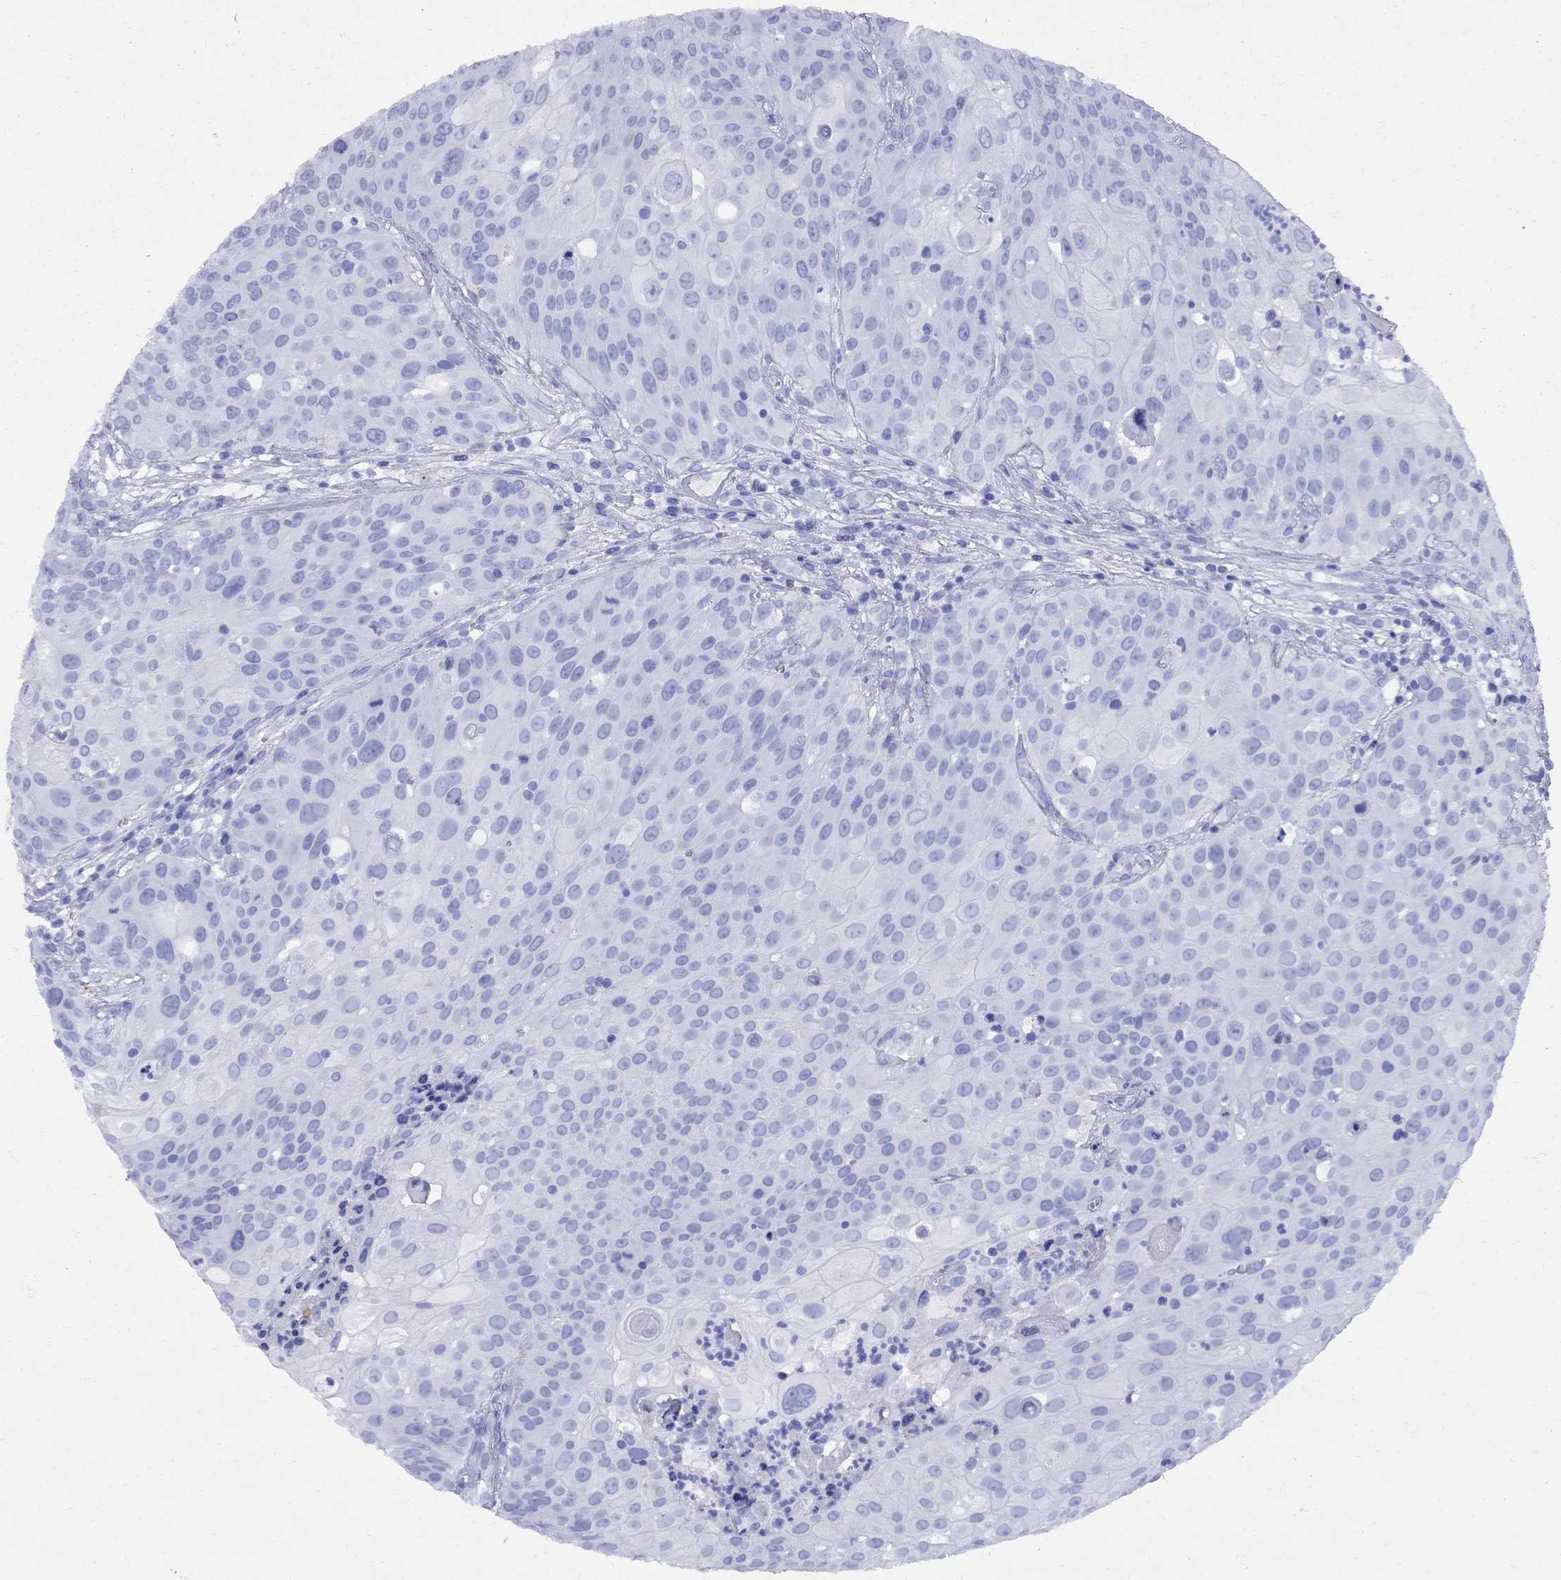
{"staining": {"intensity": "negative", "quantity": "none", "location": "none"}, "tissue": "urothelial cancer", "cell_type": "Tumor cells", "image_type": "cancer", "snomed": [{"axis": "morphology", "description": "Urothelial carcinoma, High grade"}, {"axis": "topography", "description": "Urinary bladder"}], "caption": "DAB (3,3'-diaminobenzidine) immunohistochemical staining of human high-grade urothelial carcinoma shows no significant expression in tumor cells. (Stains: DAB IHC with hematoxylin counter stain, Microscopy: brightfield microscopy at high magnification).", "gene": "VTN", "patient": {"sex": "female", "age": 79}}